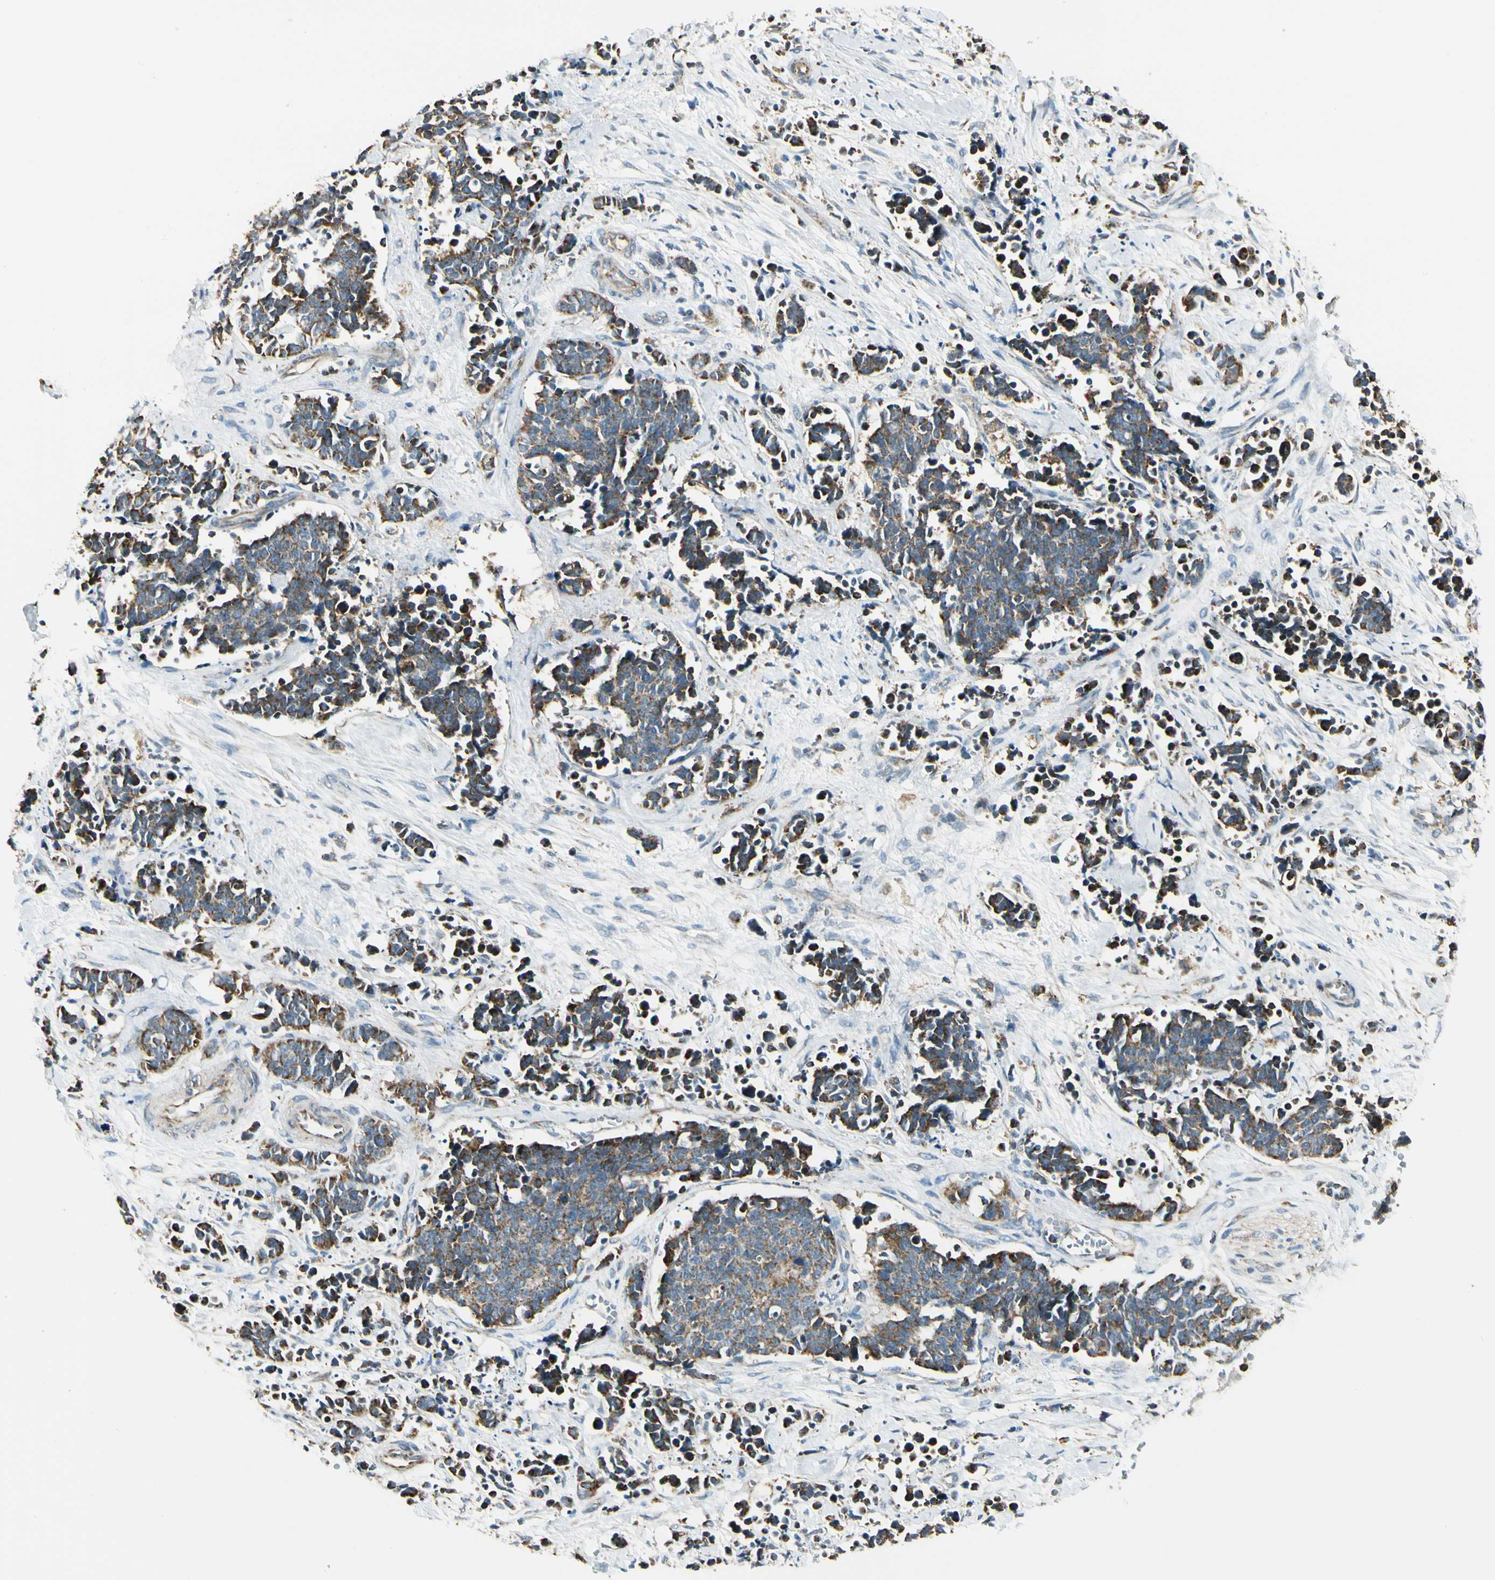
{"staining": {"intensity": "moderate", "quantity": "25%-75%", "location": "cytoplasmic/membranous"}, "tissue": "cervical cancer", "cell_type": "Tumor cells", "image_type": "cancer", "snomed": [{"axis": "morphology", "description": "Squamous cell carcinoma, NOS"}, {"axis": "topography", "description": "Cervix"}], "caption": "Immunohistochemical staining of cervical squamous cell carcinoma reveals moderate cytoplasmic/membranous protein positivity in approximately 25%-75% of tumor cells. Nuclei are stained in blue.", "gene": "EPHB3", "patient": {"sex": "female", "age": 35}}